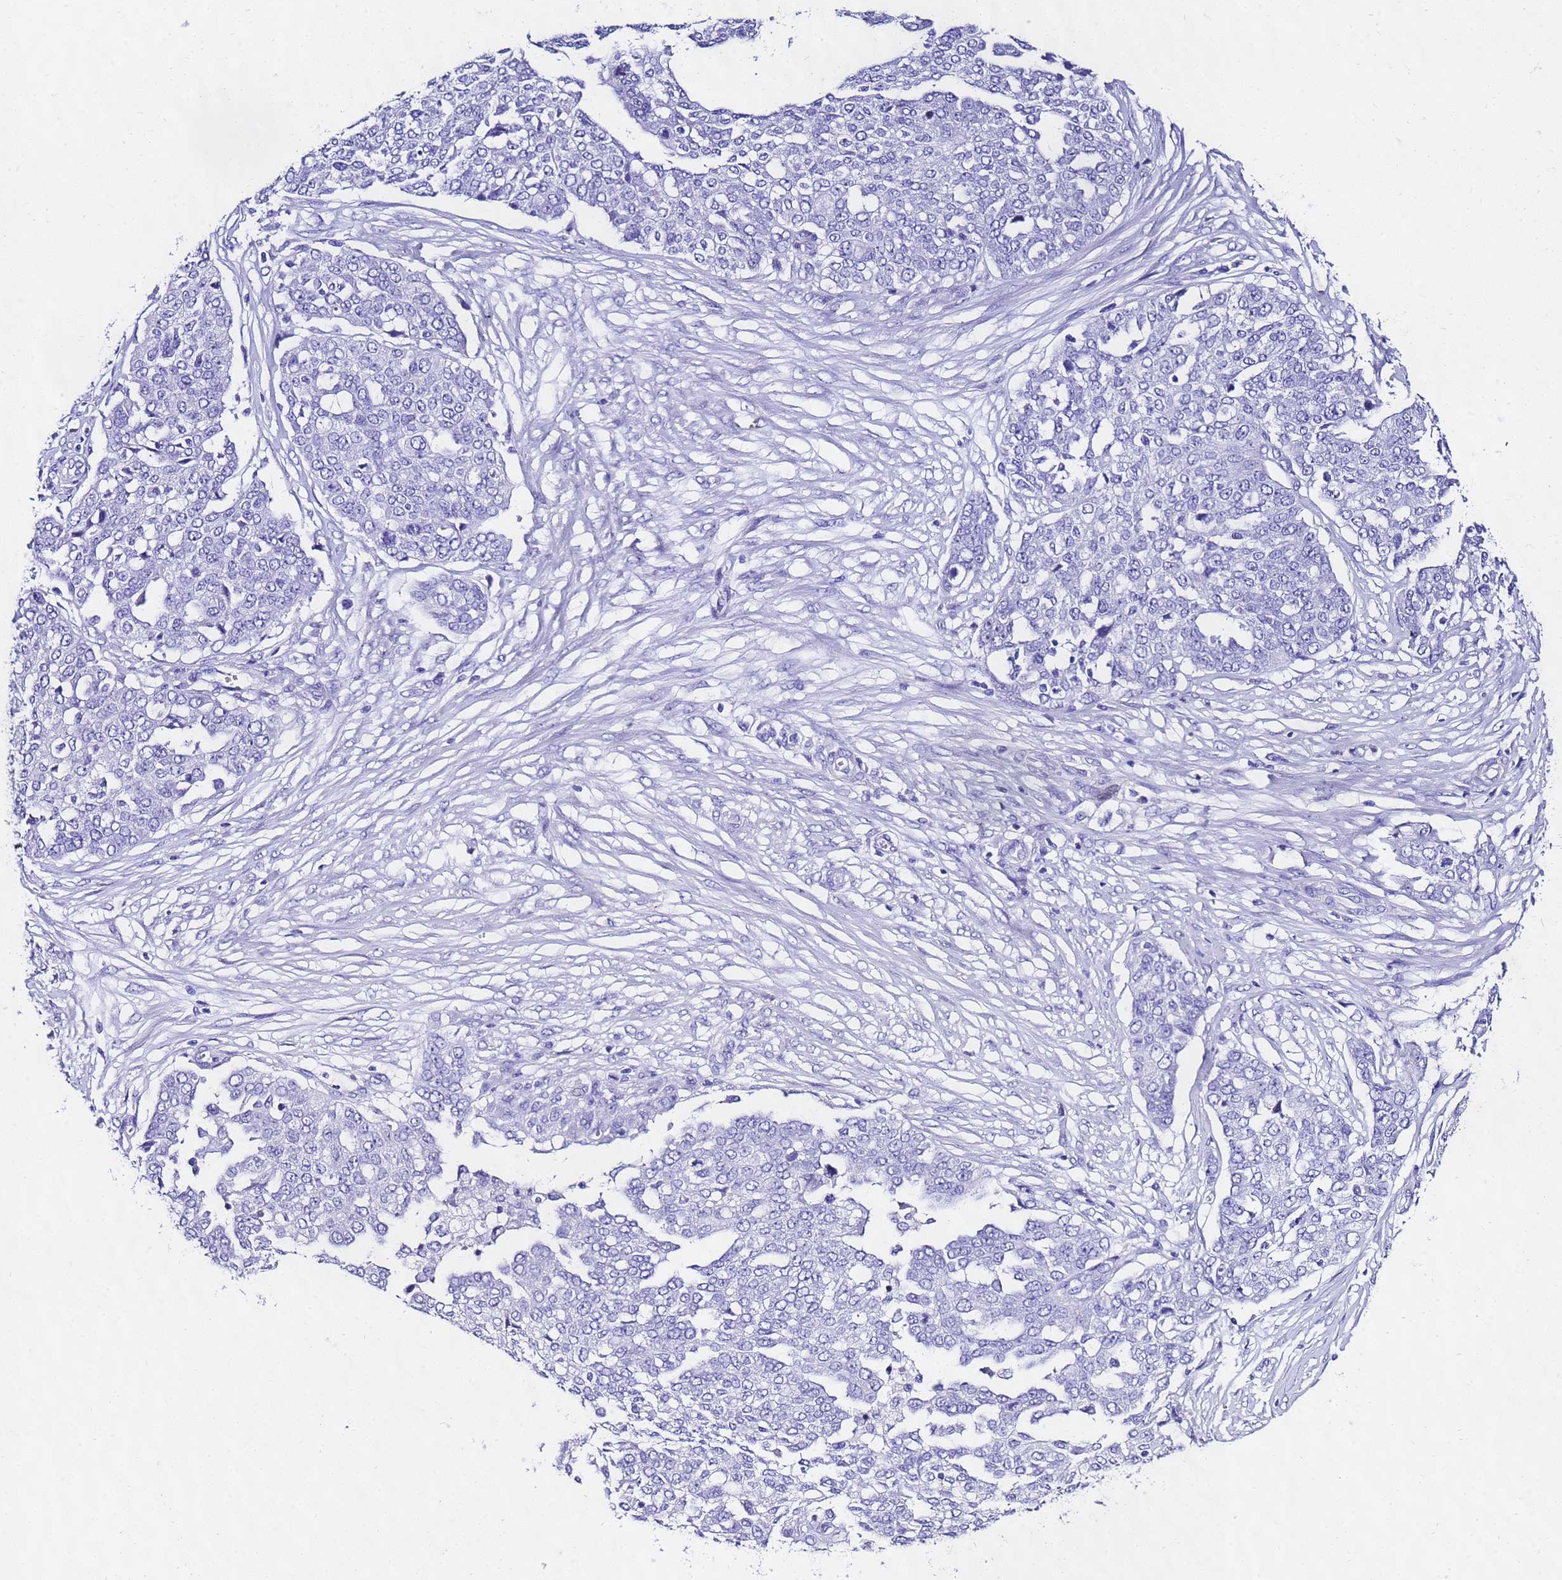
{"staining": {"intensity": "negative", "quantity": "none", "location": "none"}, "tissue": "ovarian cancer", "cell_type": "Tumor cells", "image_type": "cancer", "snomed": [{"axis": "morphology", "description": "Cystadenocarcinoma, serous, NOS"}, {"axis": "topography", "description": "Soft tissue"}, {"axis": "topography", "description": "Ovary"}], "caption": "Histopathology image shows no significant protein staining in tumor cells of ovarian serous cystadenocarcinoma.", "gene": "UGT2B10", "patient": {"sex": "female", "age": 57}}